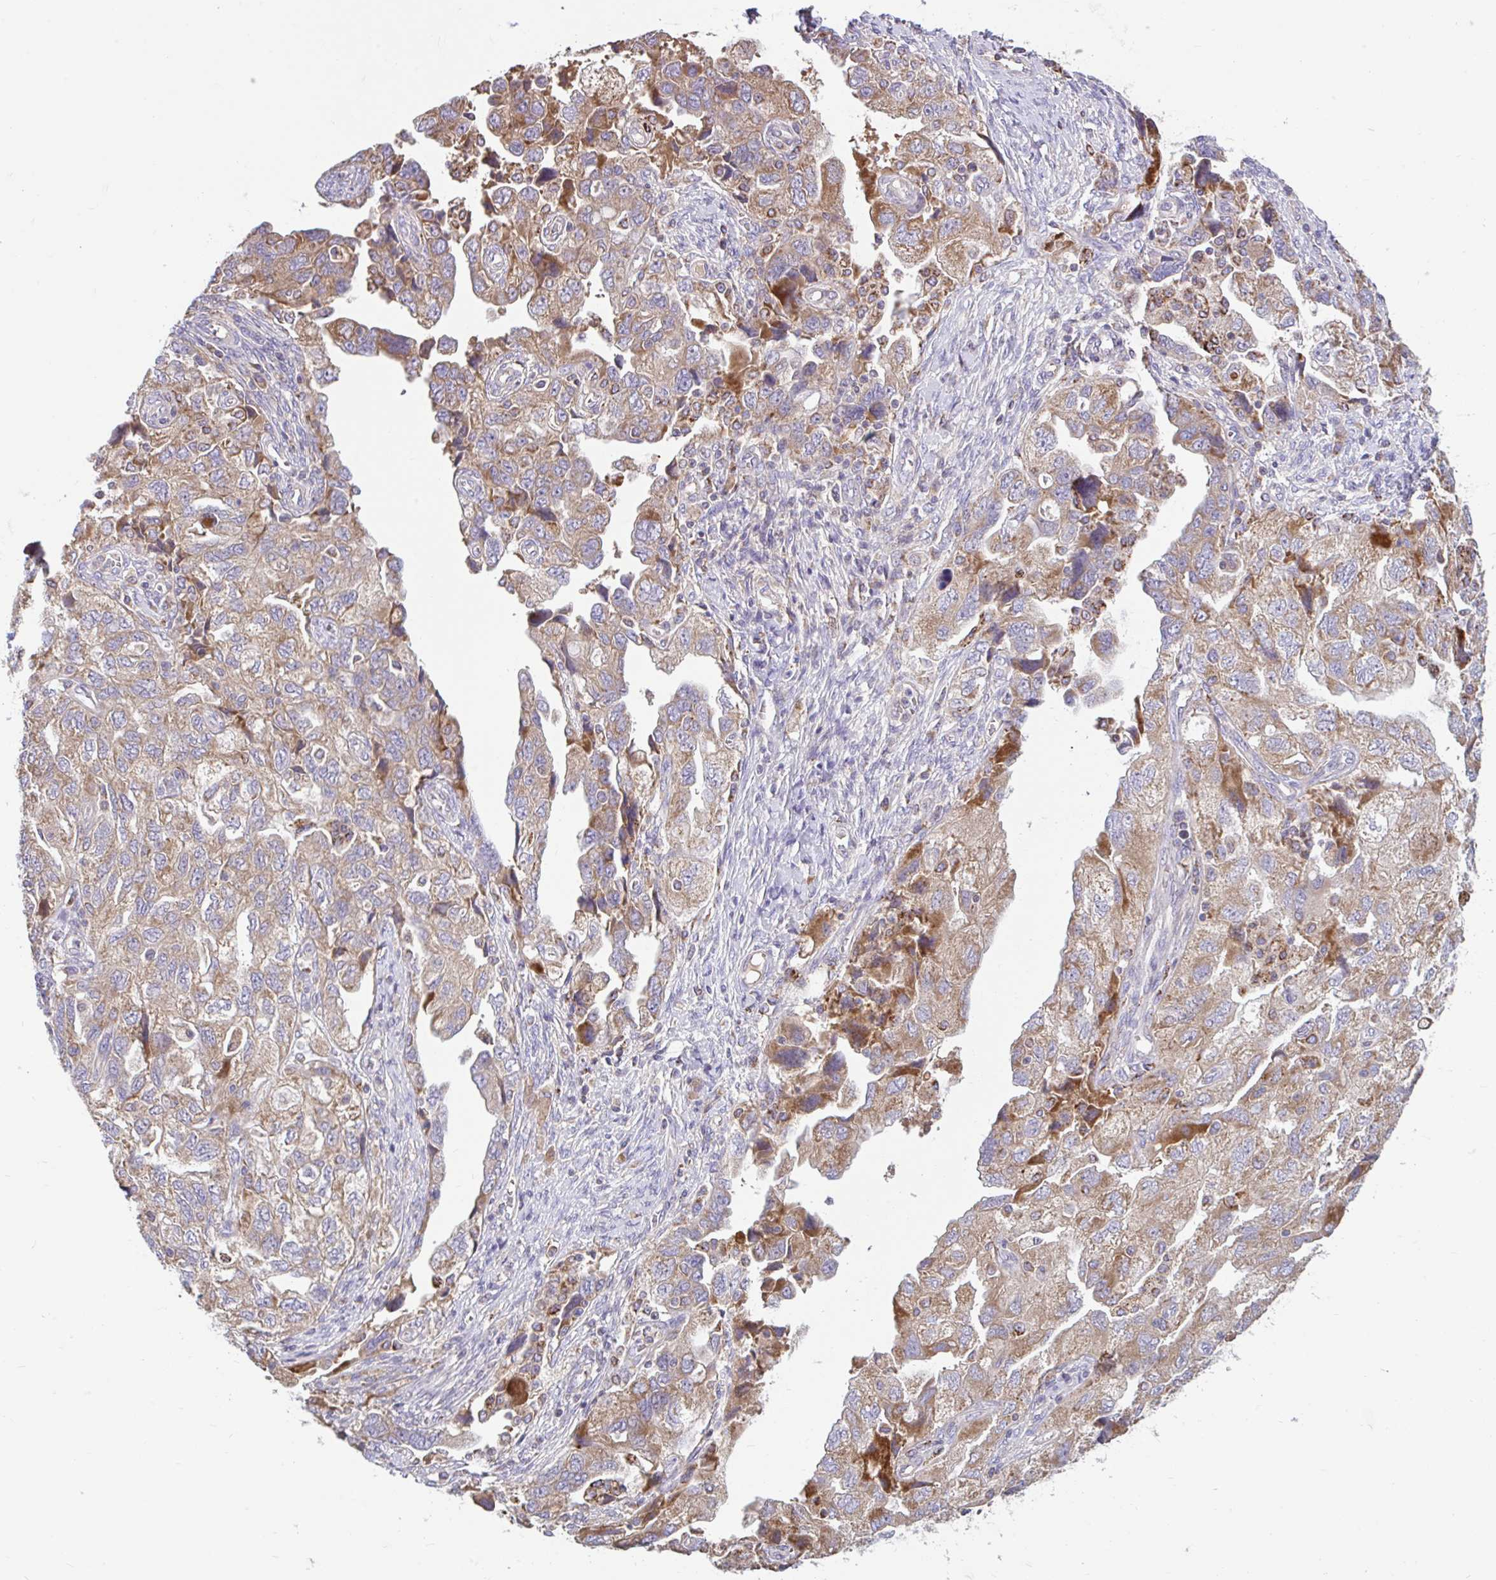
{"staining": {"intensity": "moderate", "quantity": ">75%", "location": "cytoplasmic/membranous"}, "tissue": "ovarian cancer", "cell_type": "Tumor cells", "image_type": "cancer", "snomed": [{"axis": "morphology", "description": "Carcinoma, NOS"}, {"axis": "morphology", "description": "Cystadenocarcinoma, serous, NOS"}, {"axis": "topography", "description": "Ovary"}], "caption": "Ovarian carcinoma stained with DAB IHC displays medium levels of moderate cytoplasmic/membranous expression in about >75% of tumor cells.", "gene": "RALBP1", "patient": {"sex": "female", "age": 69}}